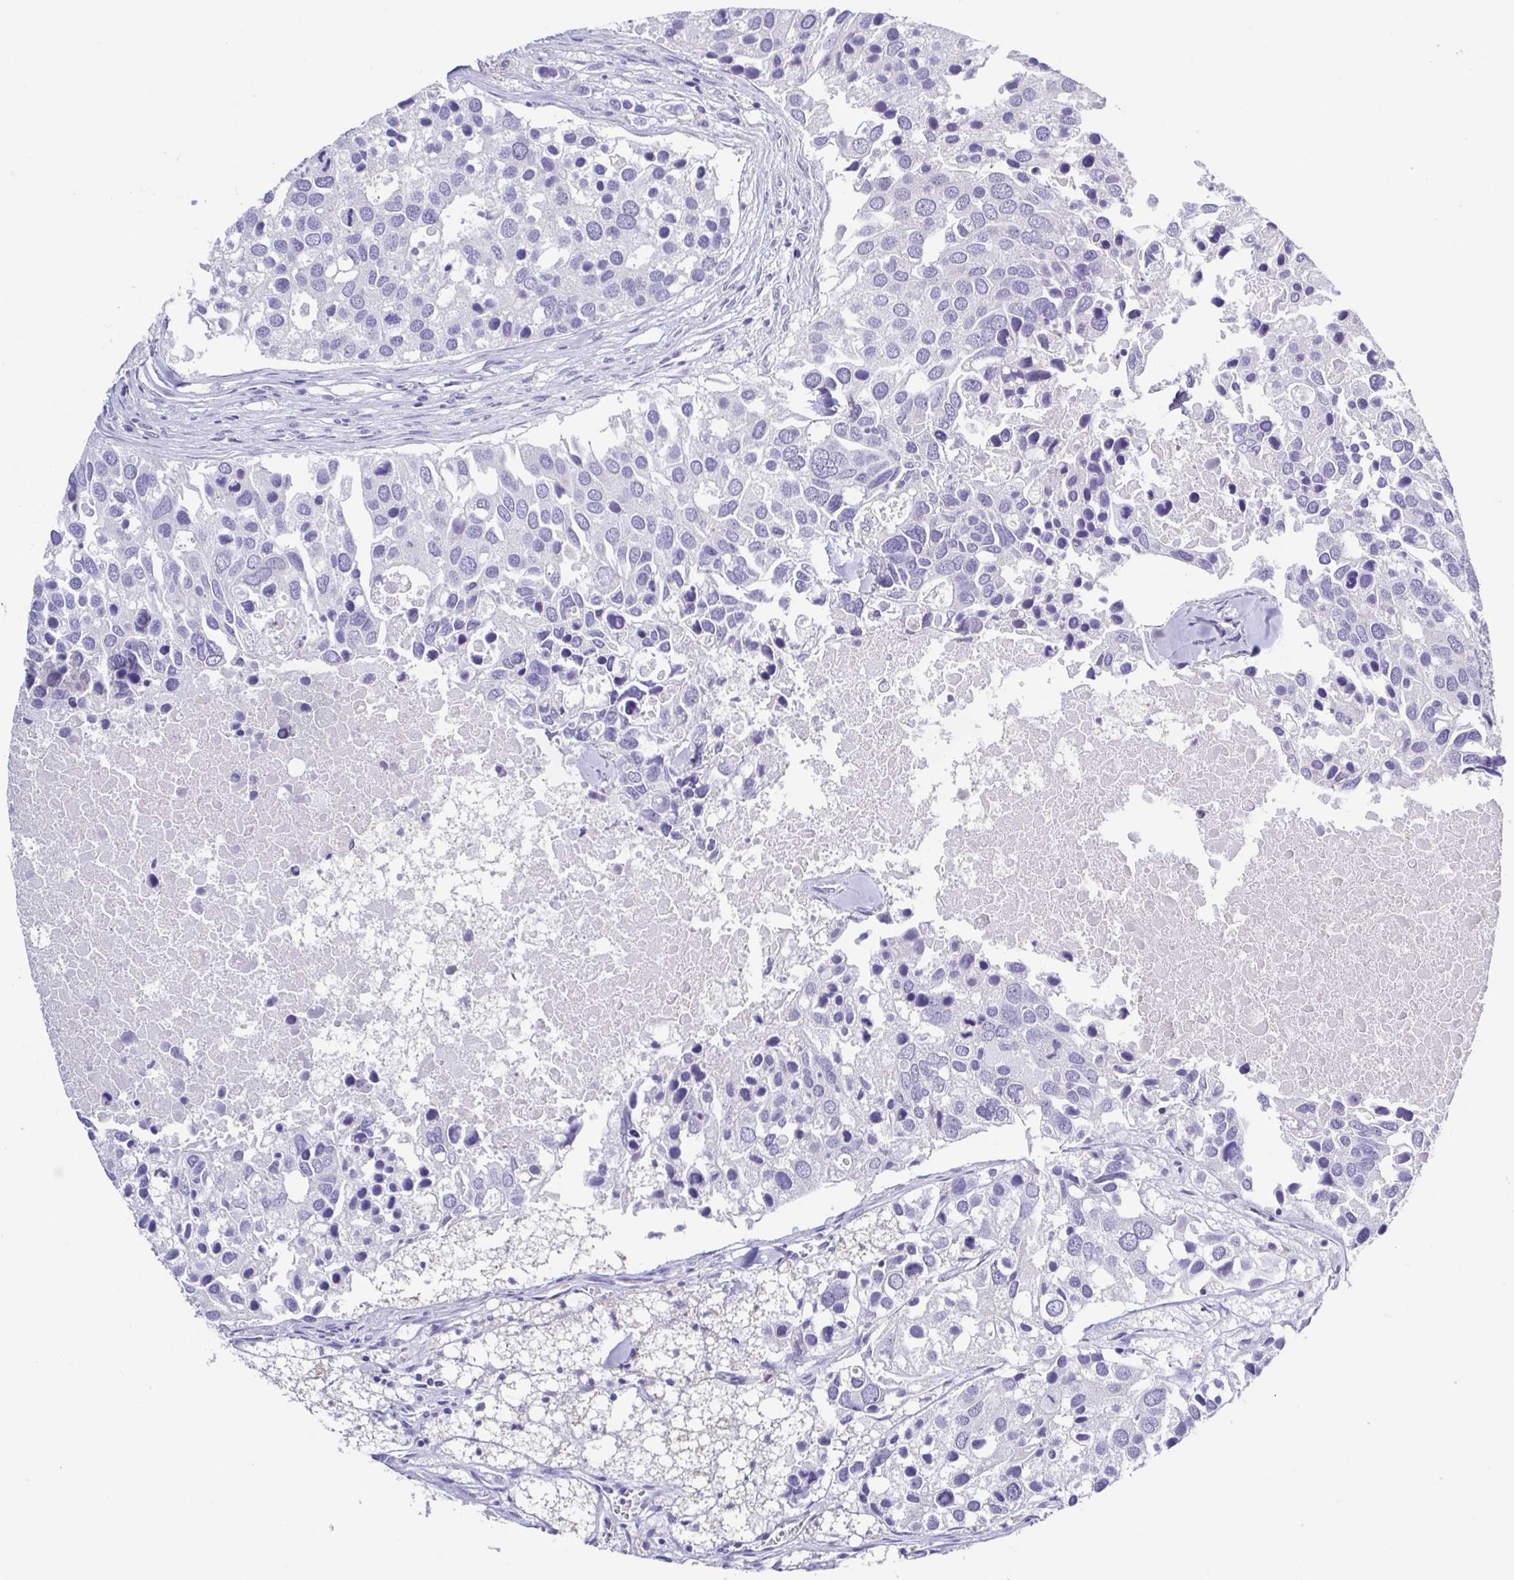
{"staining": {"intensity": "negative", "quantity": "none", "location": "none"}, "tissue": "breast cancer", "cell_type": "Tumor cells", "image_type": "cancer", "snomed": [{"axis": "morphology", "description": "Duct carcinoma"}, {"axis": "topography", "description": "Breast"}], "caption": "A high-resolution histopathology image shows immunohistochemistry staining of breast cancer, which demonstrates no significant staining in tumor cells.", "gene": "RDH11", "patient": {"sex": "female", "age": 83}}